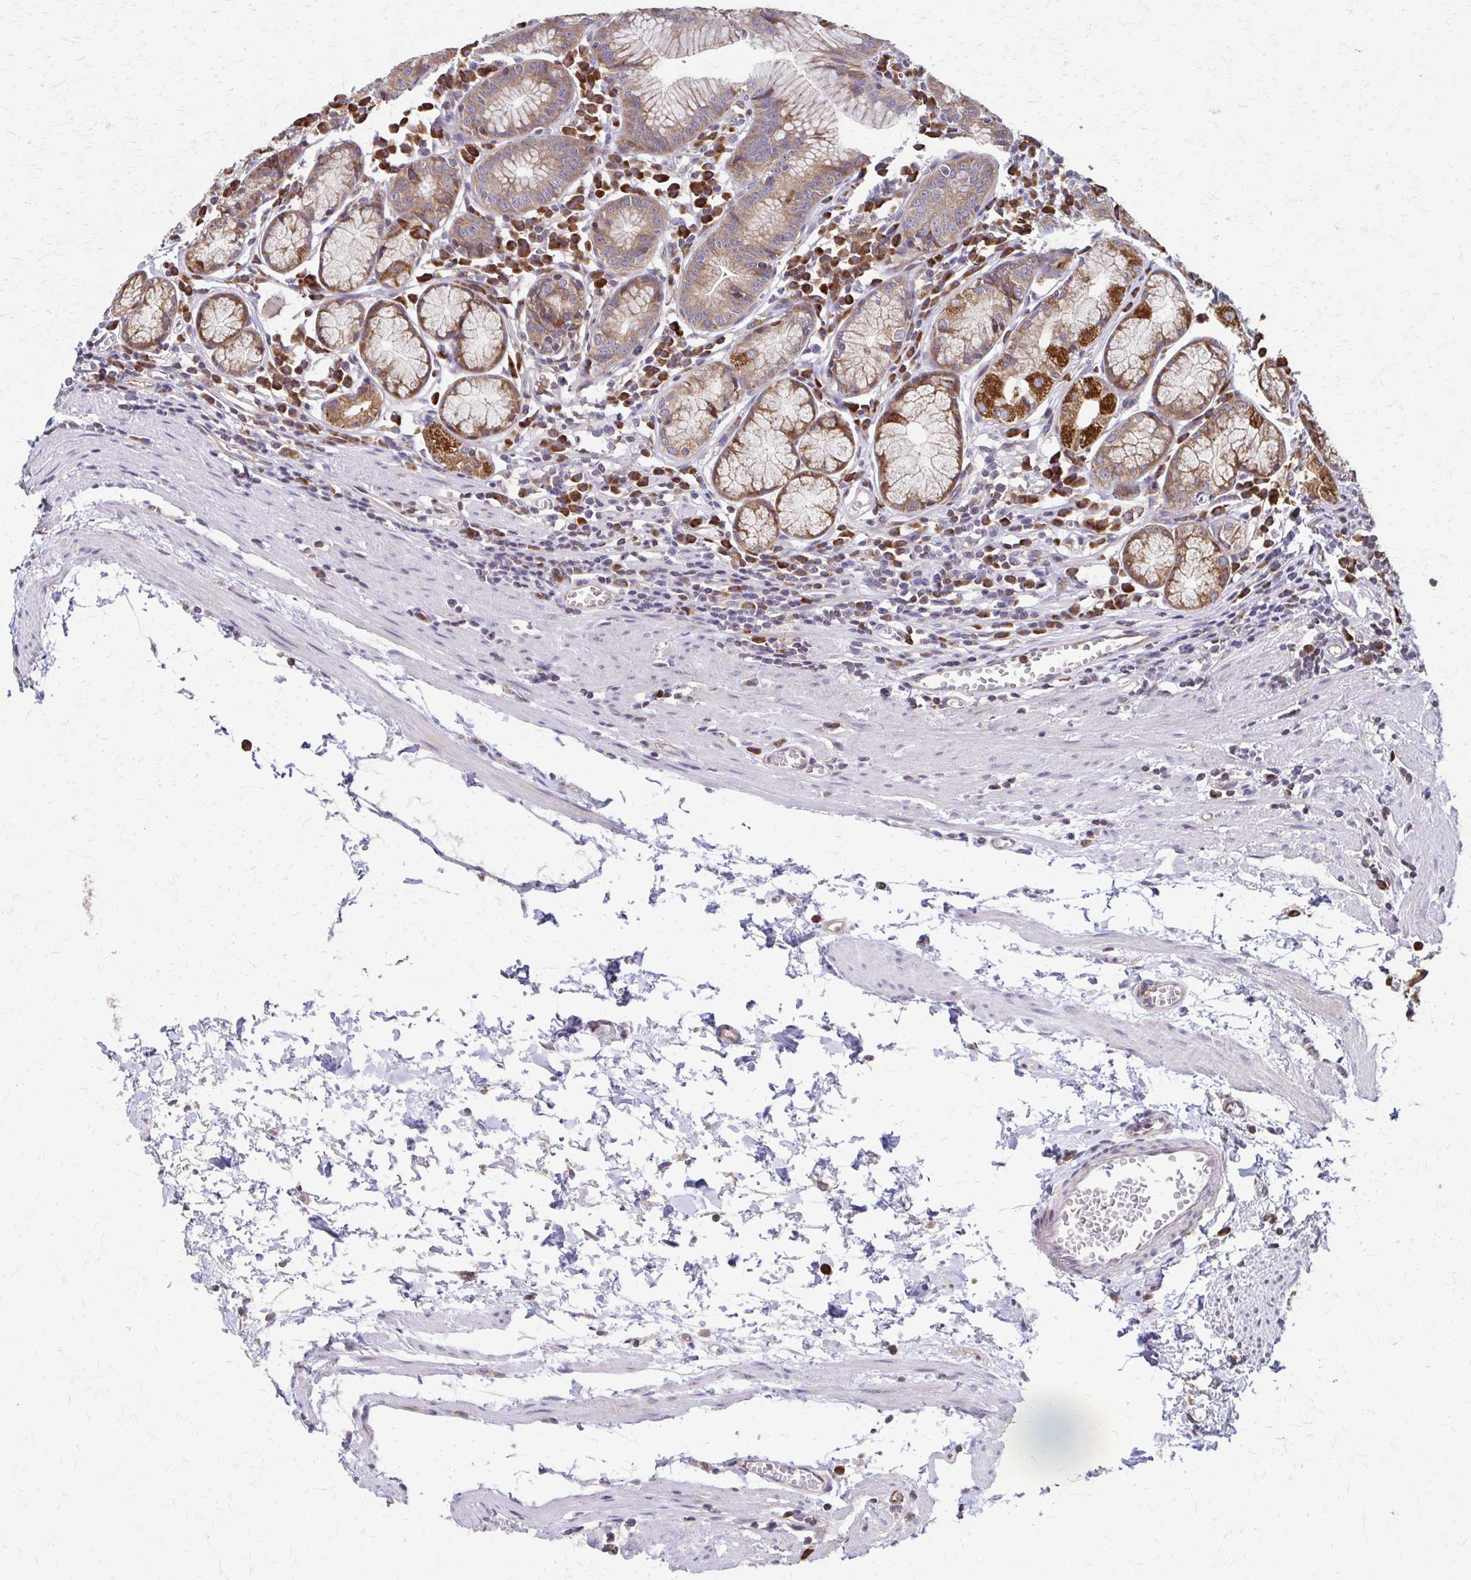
{"staining": {"intensity": "strong", "quantity": "25%-75%", "location": "cytoplasmic/membranous"}, "tissue": "stomach", "cell_type": "Glandular cells", "image_type": "normal", "snomed": [{"axis": "morphology", "description": "Normal tissue, NOS"}, {"axis": "topography", "description": "Stomach"}], "caption": "A brown stain labels strong cytoplasmic/membranous positivity of a protein in glandular cells of normal stomach. The protein is shown in brown color, while the nuclei are stained blue.", "gene": "EEF2", "patient": {"sex": "male", "age": 55}}